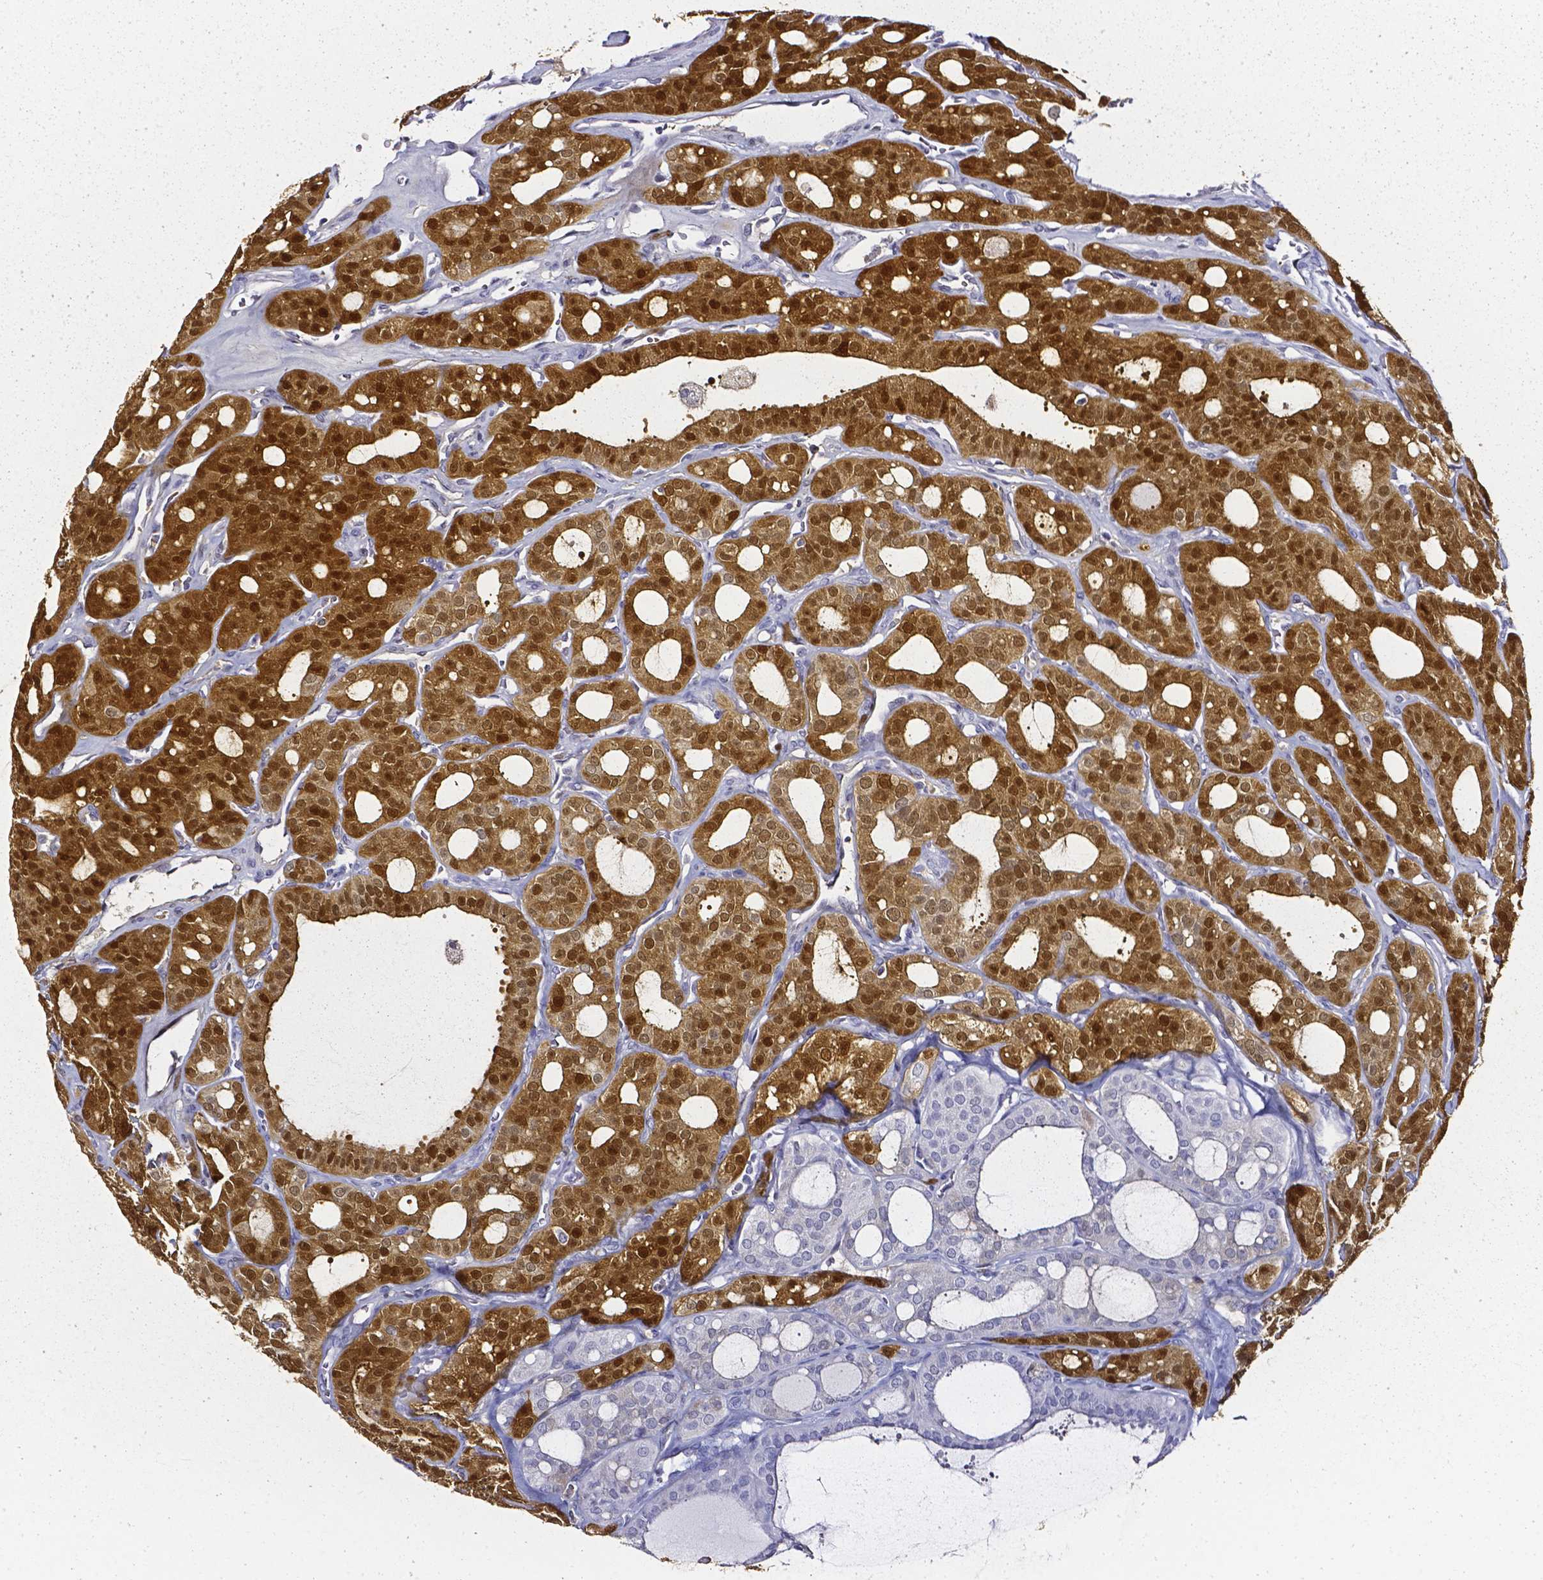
{"staining": {"intensity": "strong", "quantity": ">75%", "location": "cytoplasmic/membranous,nuclear"}, "tissue": "thyroid cancer", "cell_type": "Tumor cells", "image_type": "cancer", "snomed": [{"axis": "morphology", "description": "Follicular adenoma carcinoma, NOS"}, {"axis": "topography", "description": "Thyroid gland"}], "caption": "Immunohistochemistry of human thyroid cancer displays high levels of strong cytoplasmic/membranous and nuclear staining in about >75% of tumor cells.", "gene": "AKR1B10", "patient": {"sex": "male", "age": 75}}